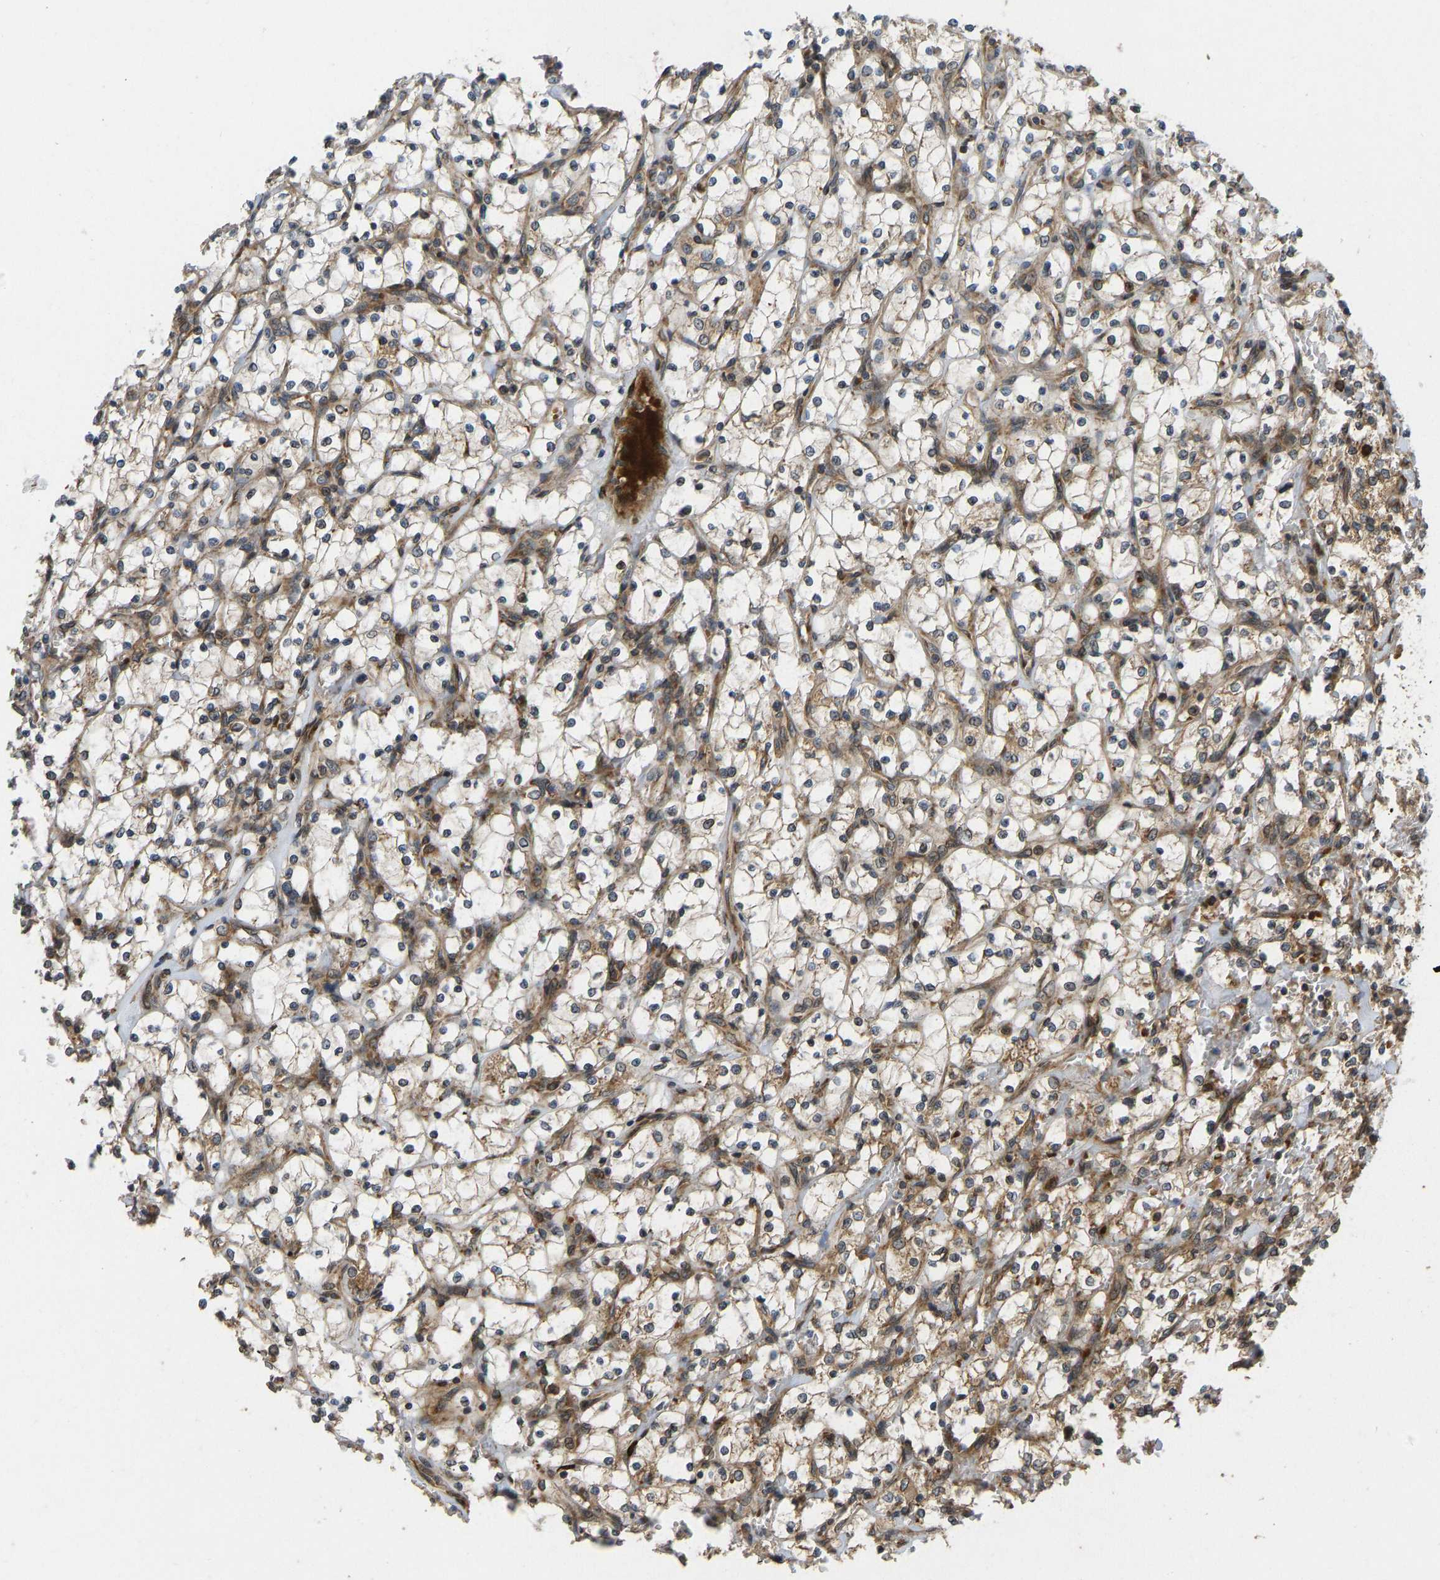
{"staining": {"intensity": "moderate", "quantity": ">75%", "location": "cytoplasmic/membranous"}, "tissue": "renal cancer", "cell_type": "Tumor cells", "image_type": "cancer", "snomed": [{"axis": "morphology", "description": "Adenocarcinoma, NOS"}, {"axis": "topography", "description": "Kidney"}], "caption": "Immunohistochemistry (IHC) of renal cancer (adenocarcinoma) displays medium levels of moderate cytoplasmic/membranous staining in about >75% of tumor cells.", "gene": "RPN2", "patient": {"sex": "female", "age": 69}}